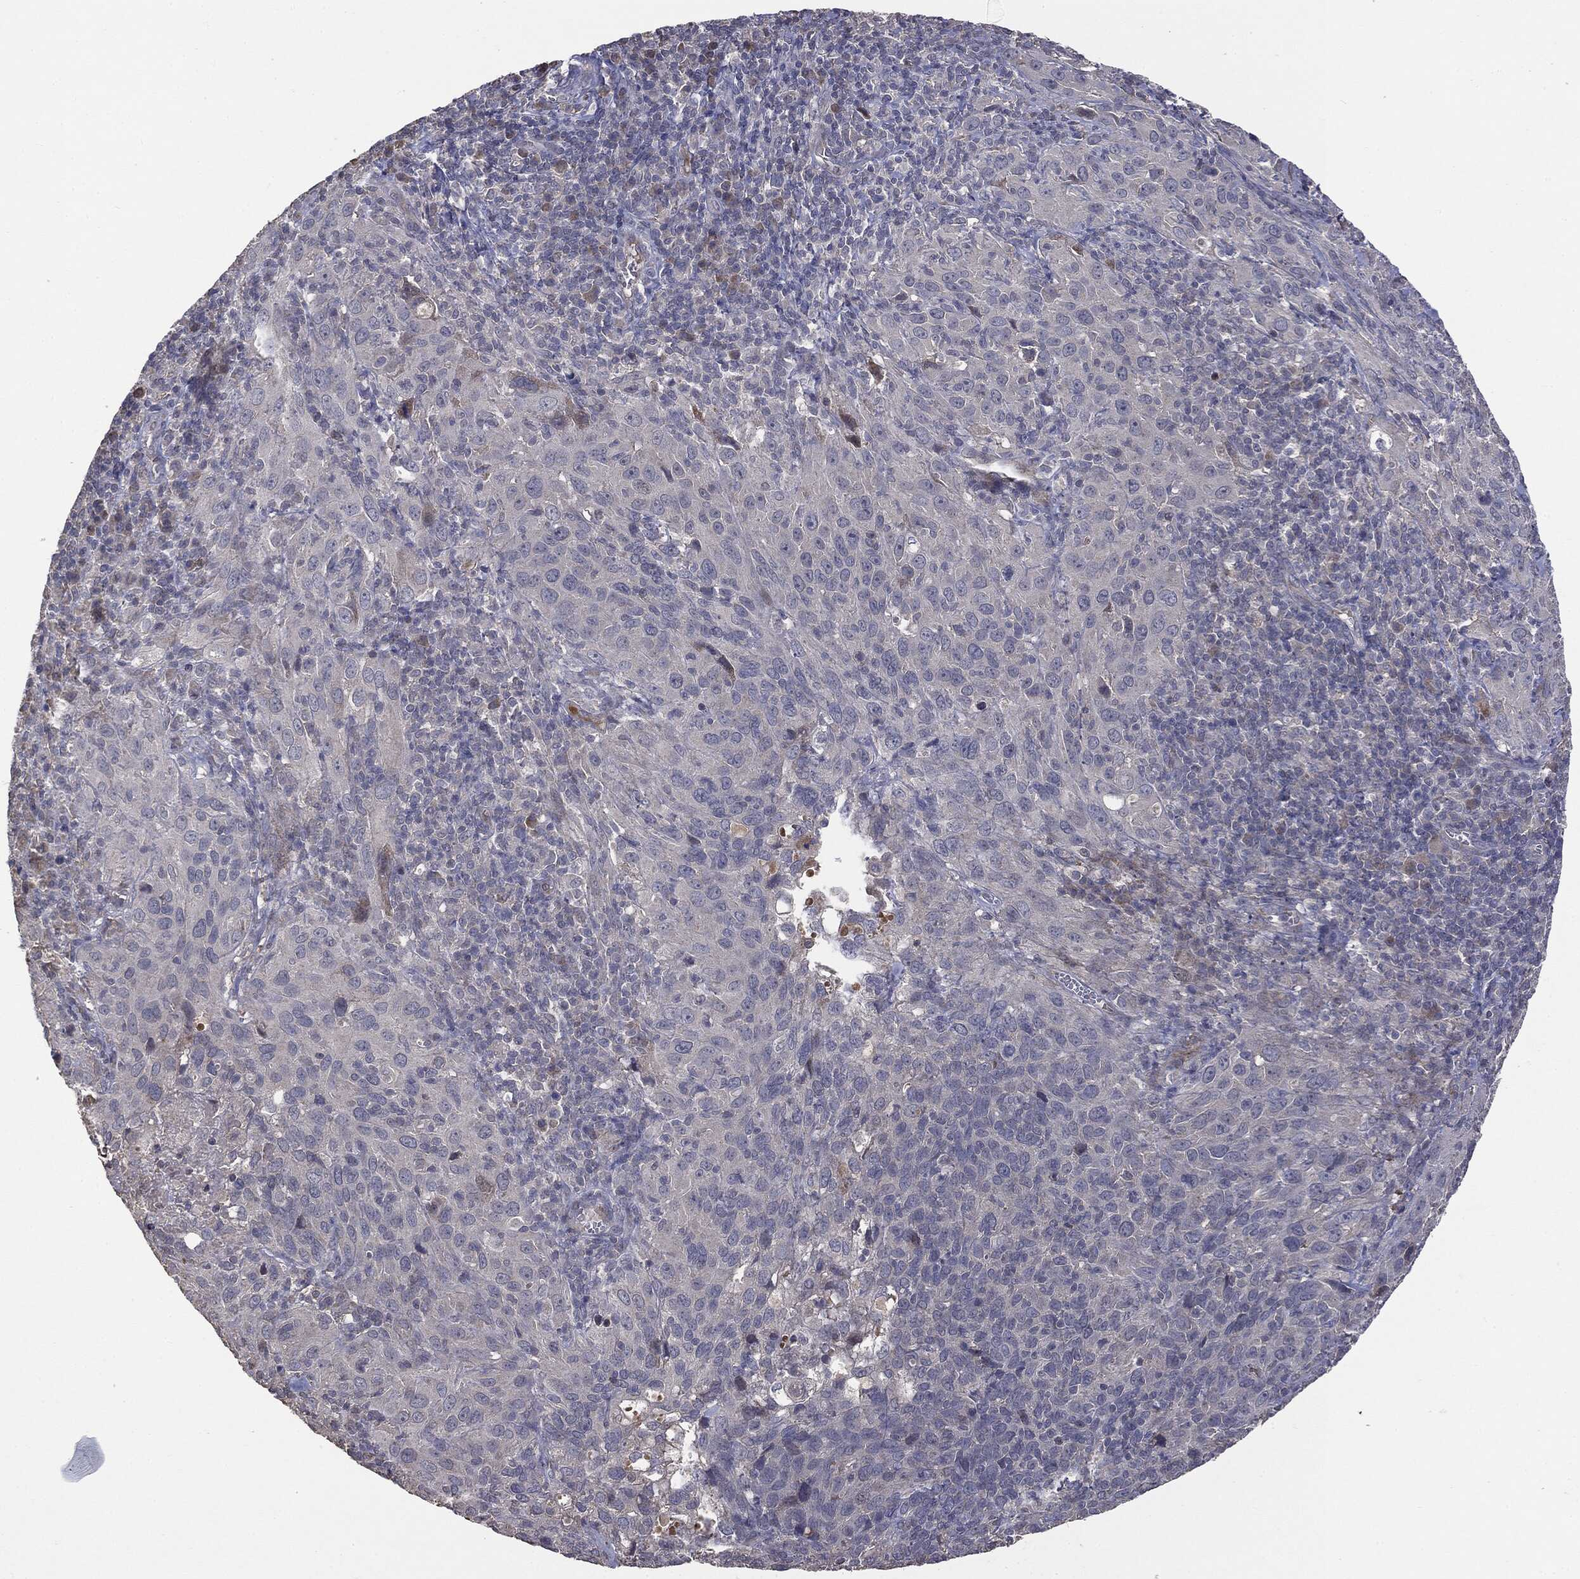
{"staining": {"intensity": "negative", "quantity": "none", "location": "none"}, "tissue": "cervical cancer", "cell_type": "Tumor cells", "image_type": "cancer", "snomed": [{"axis": "morphology", "description": "Squamous cell carcinoma, NOS"}, {"axis": "topography", "description": "Cervix"}], "caption": "DAB (3,3'-diaminobenzidine) immunohistochemical staining of human cervical cancer shows no significant positivity in tumor cells.", "gene": "MTOR", "patient": {"sex": "female", "age": 51}}